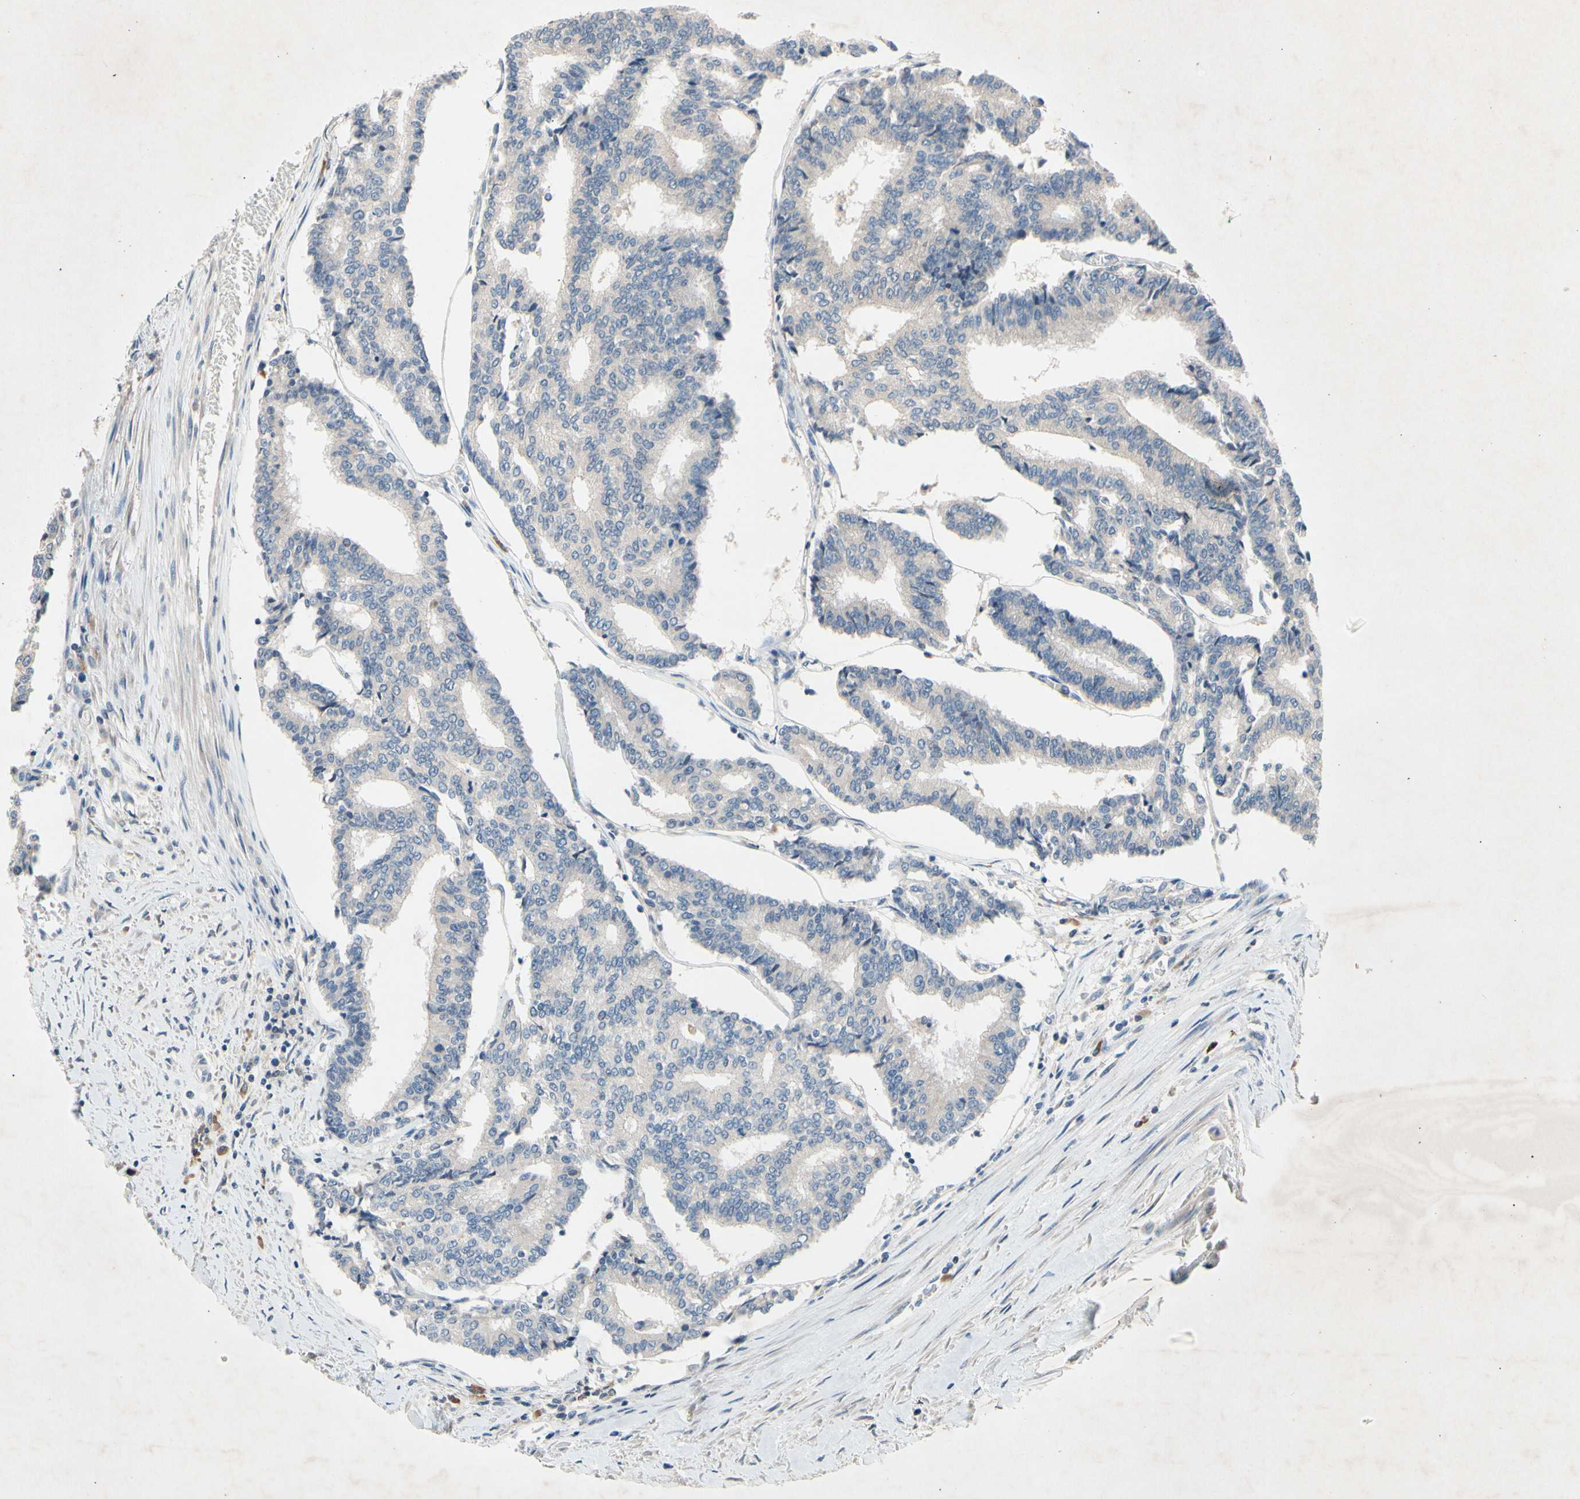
{"staining": {"intensity": "weak", "quantity": ">75%", "location": "cytoplasmic/membranous"}, "tissue": "prostate cancer", "cell_type": "Tumor cells", "image_type": "cancer", "snomed": [{"axis": "morphology", "description": "Adenocarcinoma, High grade"}, {"axis": "topography", "description": "Prostate"}], "caption": "A high-resolution photomicrograph shows IHC staining of prostate cancer (high-grade adenocarcinoma), which shows weak cytoplasmic/membranous staining in about >75% of tumor cells. The protein is shown in brown color, while the nuclei are stained blue.", "gene": "PRDX4", "patient": {"sex": "male", "age": 55}}